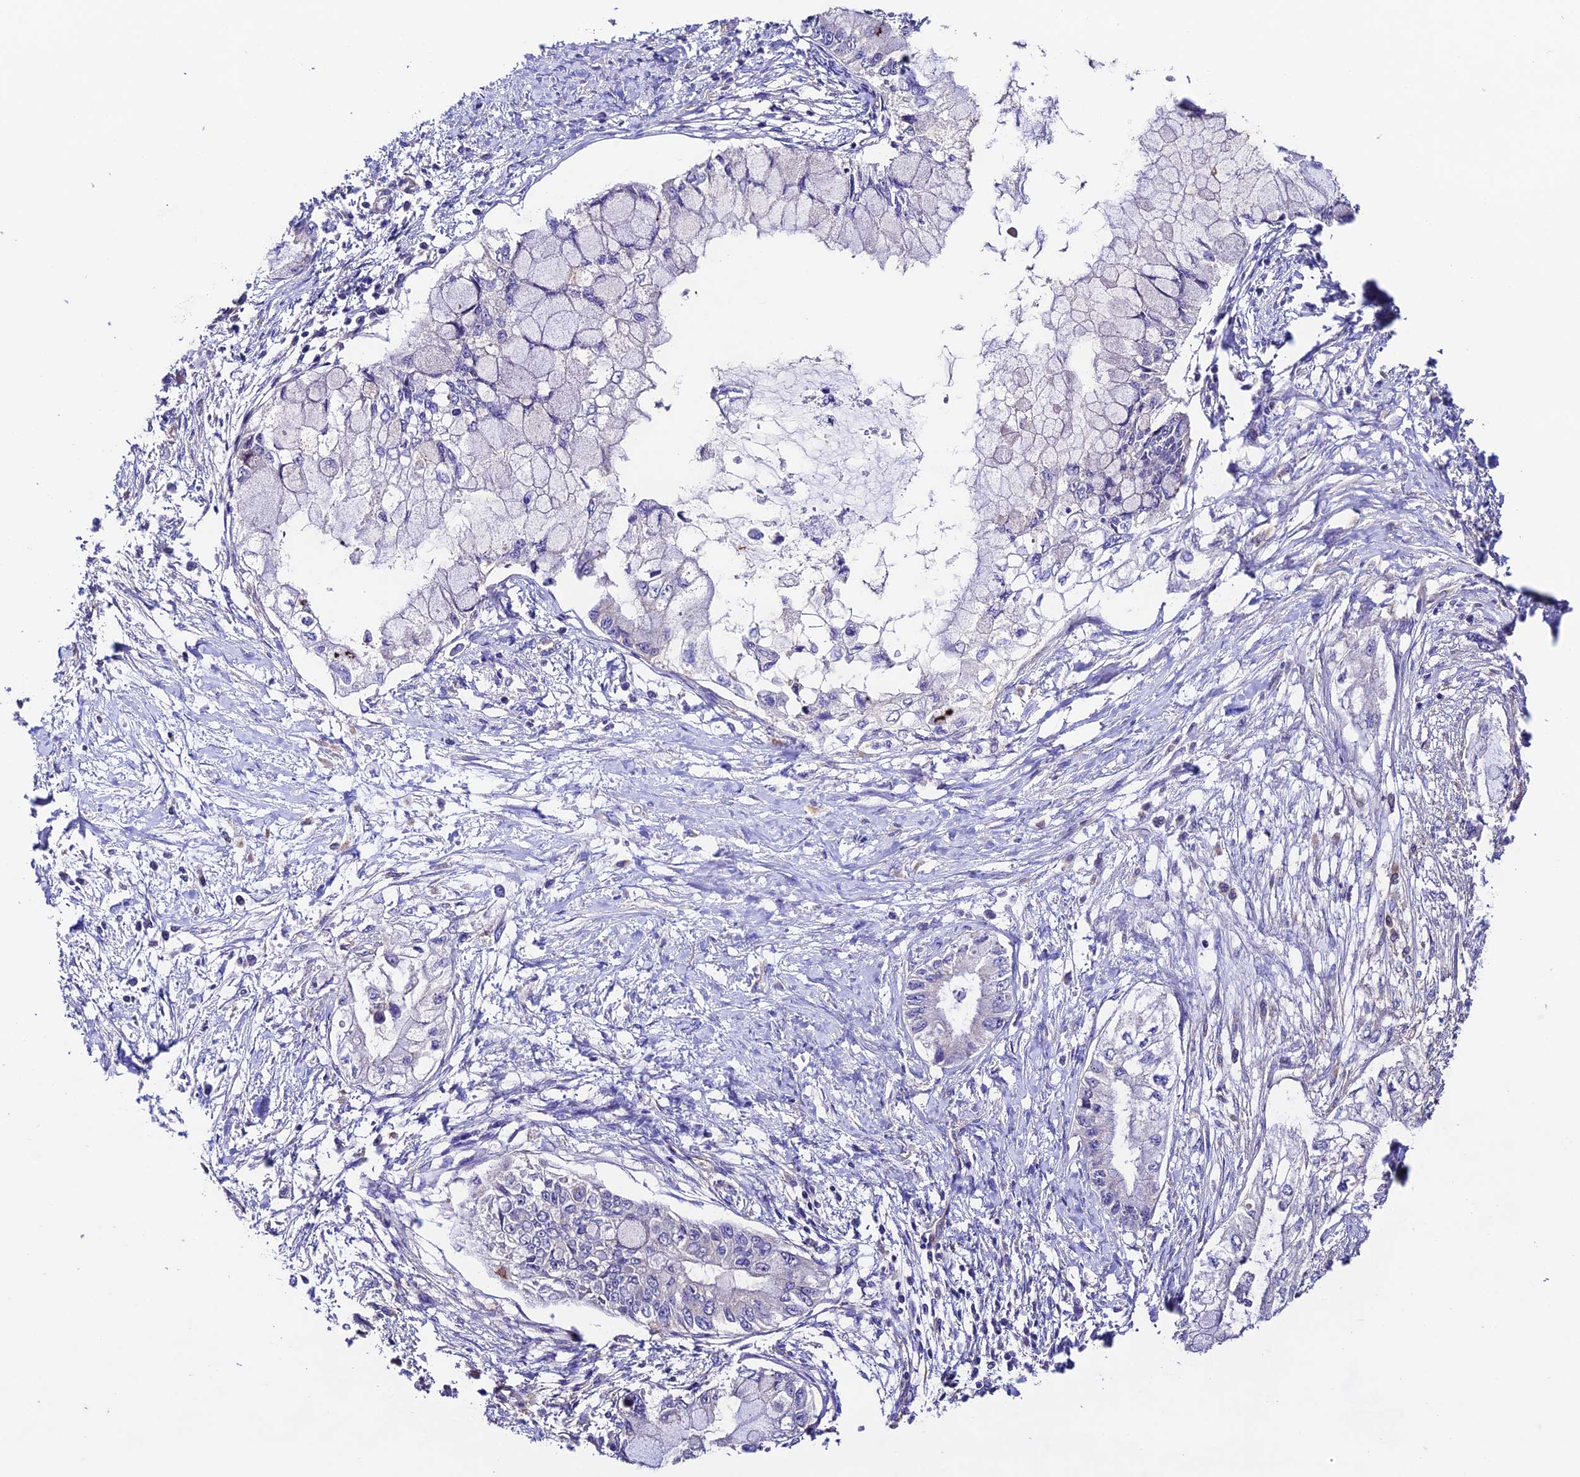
{"staining": {"intensity": "negative", "quantity": "none", "location": "none"}, "tissue": "pancreatic cancer", "cell_type": "Tumor cells", "image_type": "cancer", "snomed": [{"axis": "morphology", "description": "Adenocarcinoma, NOS"}, {"axis": "topography", "description": "Pancreas"}], "caption": "A high-resolution photomicrograph shows immunohistochemistry (IHC) staining of pancreatic cancer, which reveals no significant positivity in tumor cells.", "gene": "BRME1", "patient": {"sex": "male", "age": 48}}